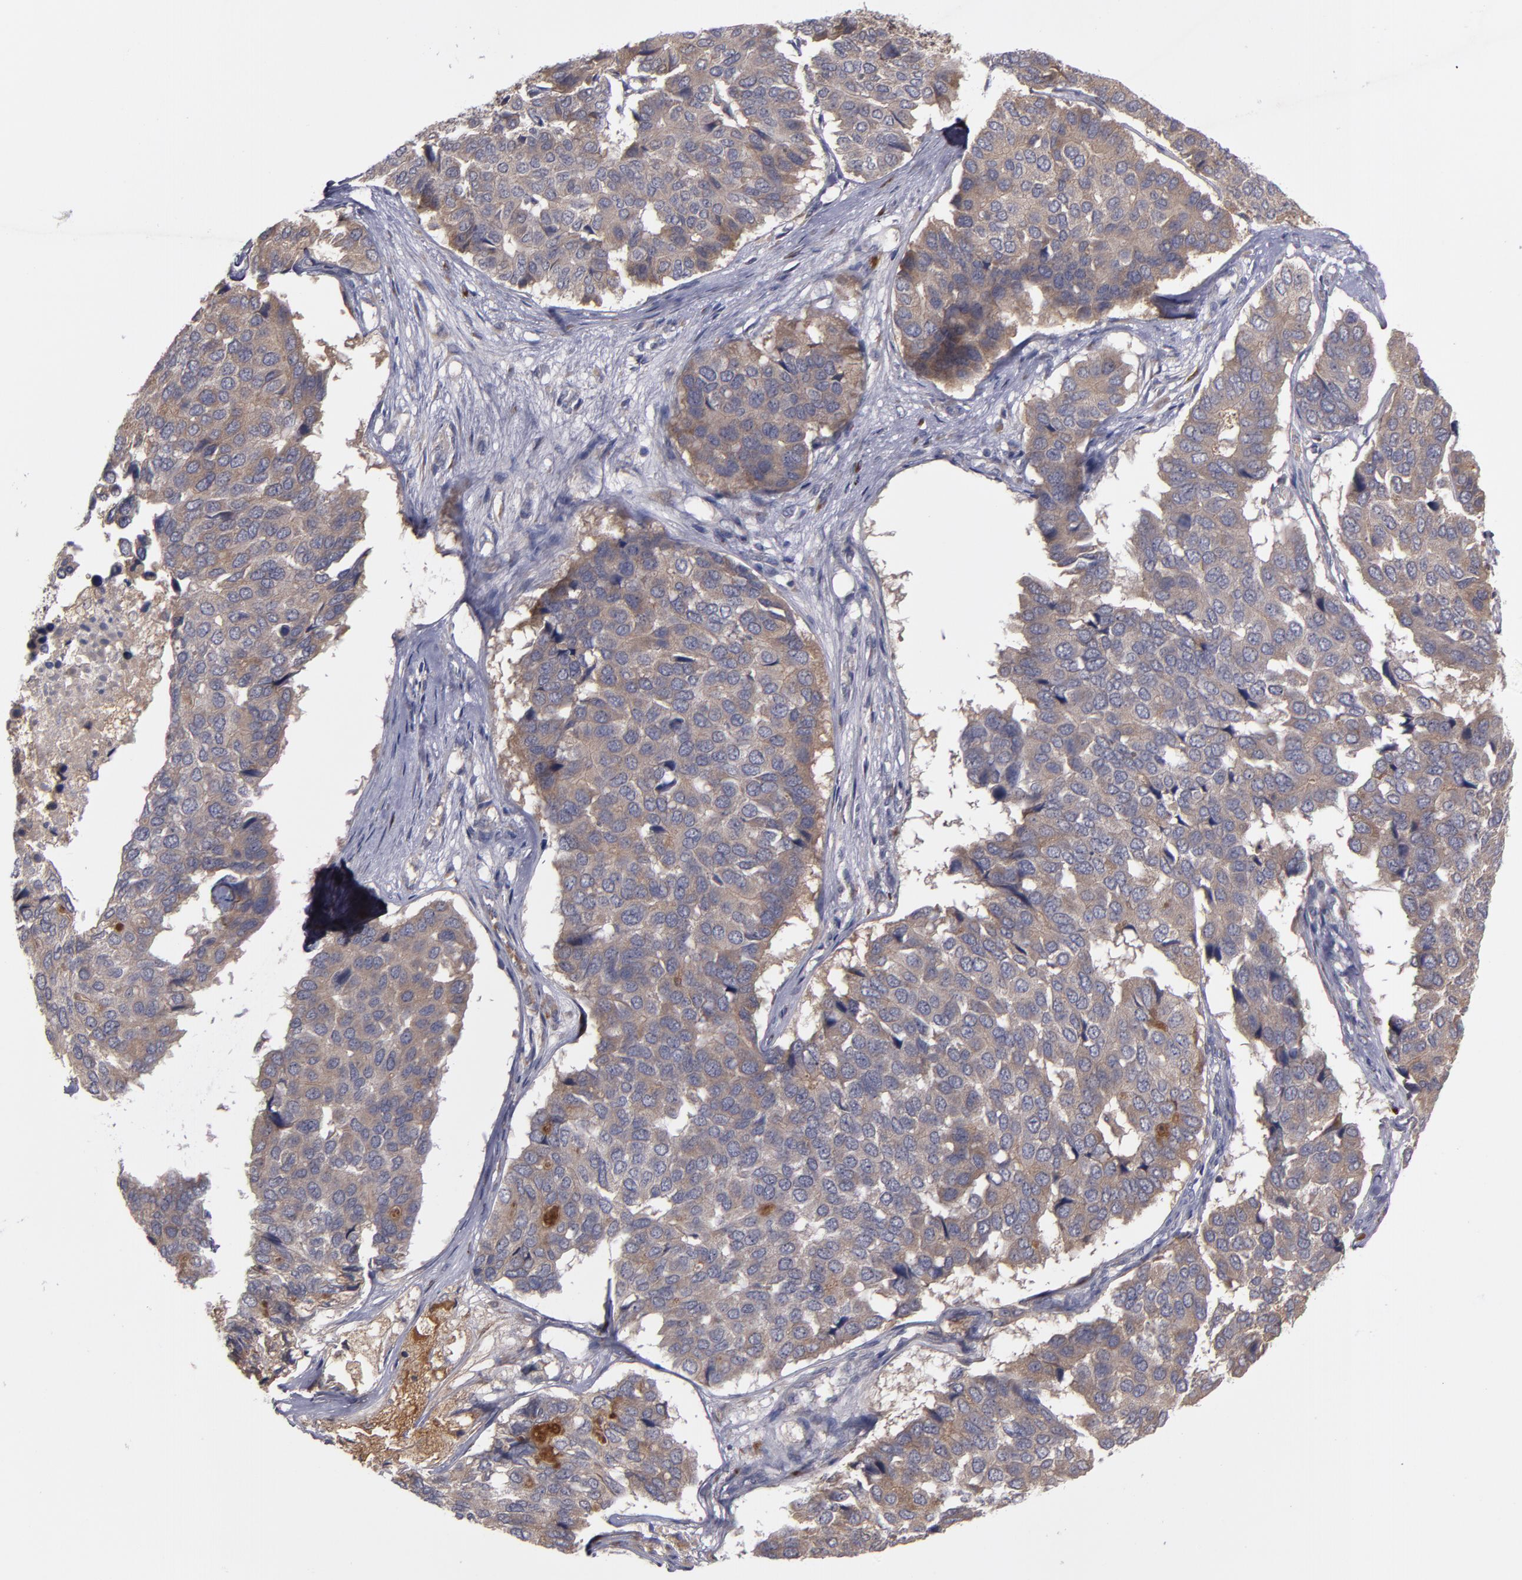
{"staining": {"intensity": "weak", "quantity": ">75%", "location": "cytoplasmic/membranous"}, "tissue": "pancreatic cancer", "cell_type": "Tumor cells", "image_type": "cancer", "snomed": [{"axis": "morphology", "description": "Adenocarcinoma, NOS"}, {"axis": "topography", "description": "Pancreas"}], "caption": "Immunohistochemical staining of adenocarcinoma (pancreatic) displays weak cytoplasmic/membranous protein expression in about >75% of tumor cells.", "gene": "MMP11", "patient": {"sex": "male", "age": 50}}